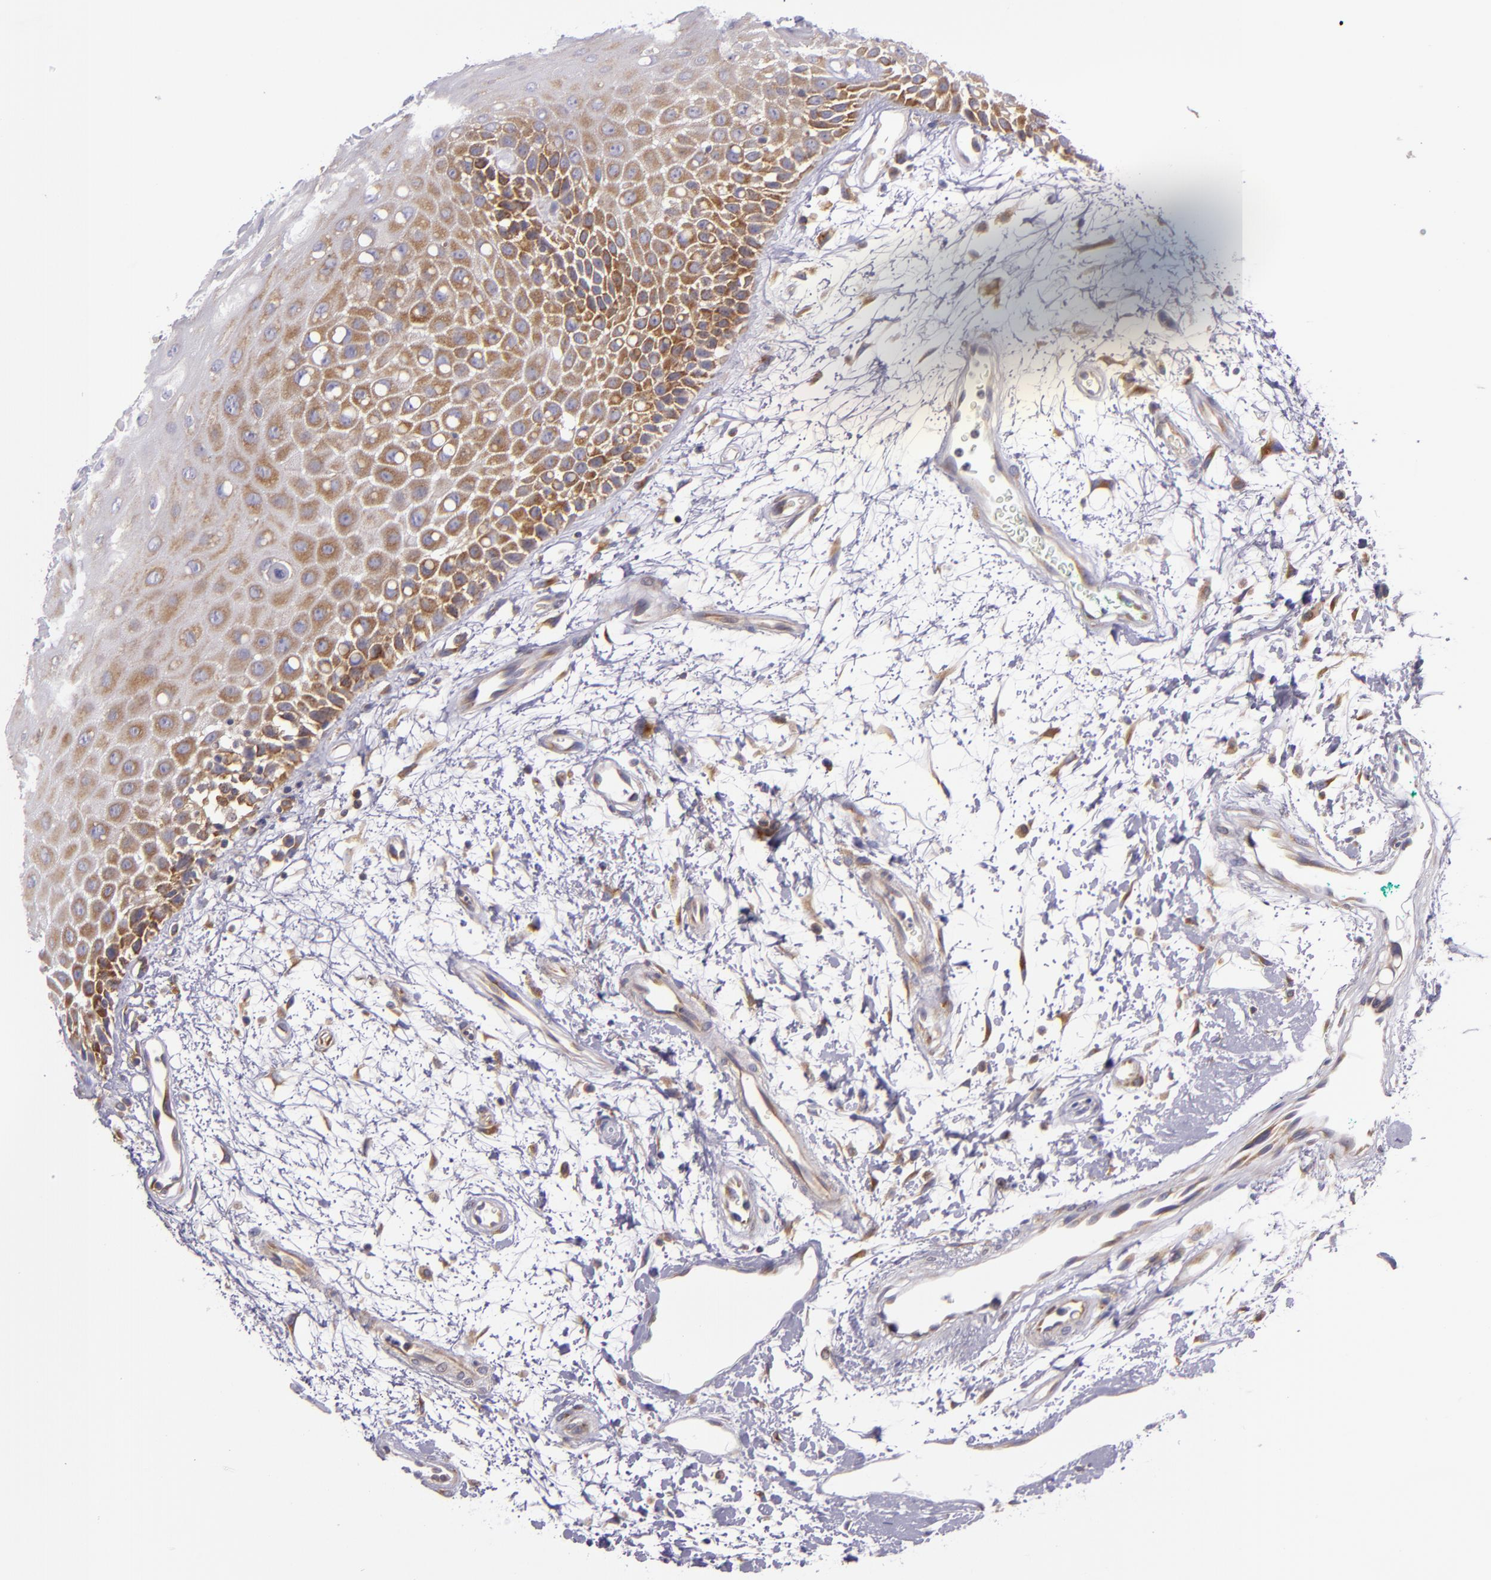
{"staining": {"intensity": "moderate", "quantity": "25%-75%", "location": "cytoplasmic/membranous"}, "tissue": "oral mucosa", "cell_type": "Squamous epithelial cells", "image_type": "normal", "snomed": [{"axis": "morphology", "description": "Normal tissue, NOS"}, {"axis": "morphology", "description": "Squamous cell carcinoma, NOS"}, {"axis": "topography", "description": "Skeletal muscle"}, {"axis": "topography", "description": "Oral tissue"}, {"axis": "topography", "description": "Head-Neck"}], "caption": "Unremarkable oral mucosa was stained to show a protein in brown. There is medium levels of moderate cytoplasmic/membranous positivity in approximately 25%-75% of squamous epithelial cells.", "gene": "UPF3B", "patient": {"sex": "female", "age": 84}}